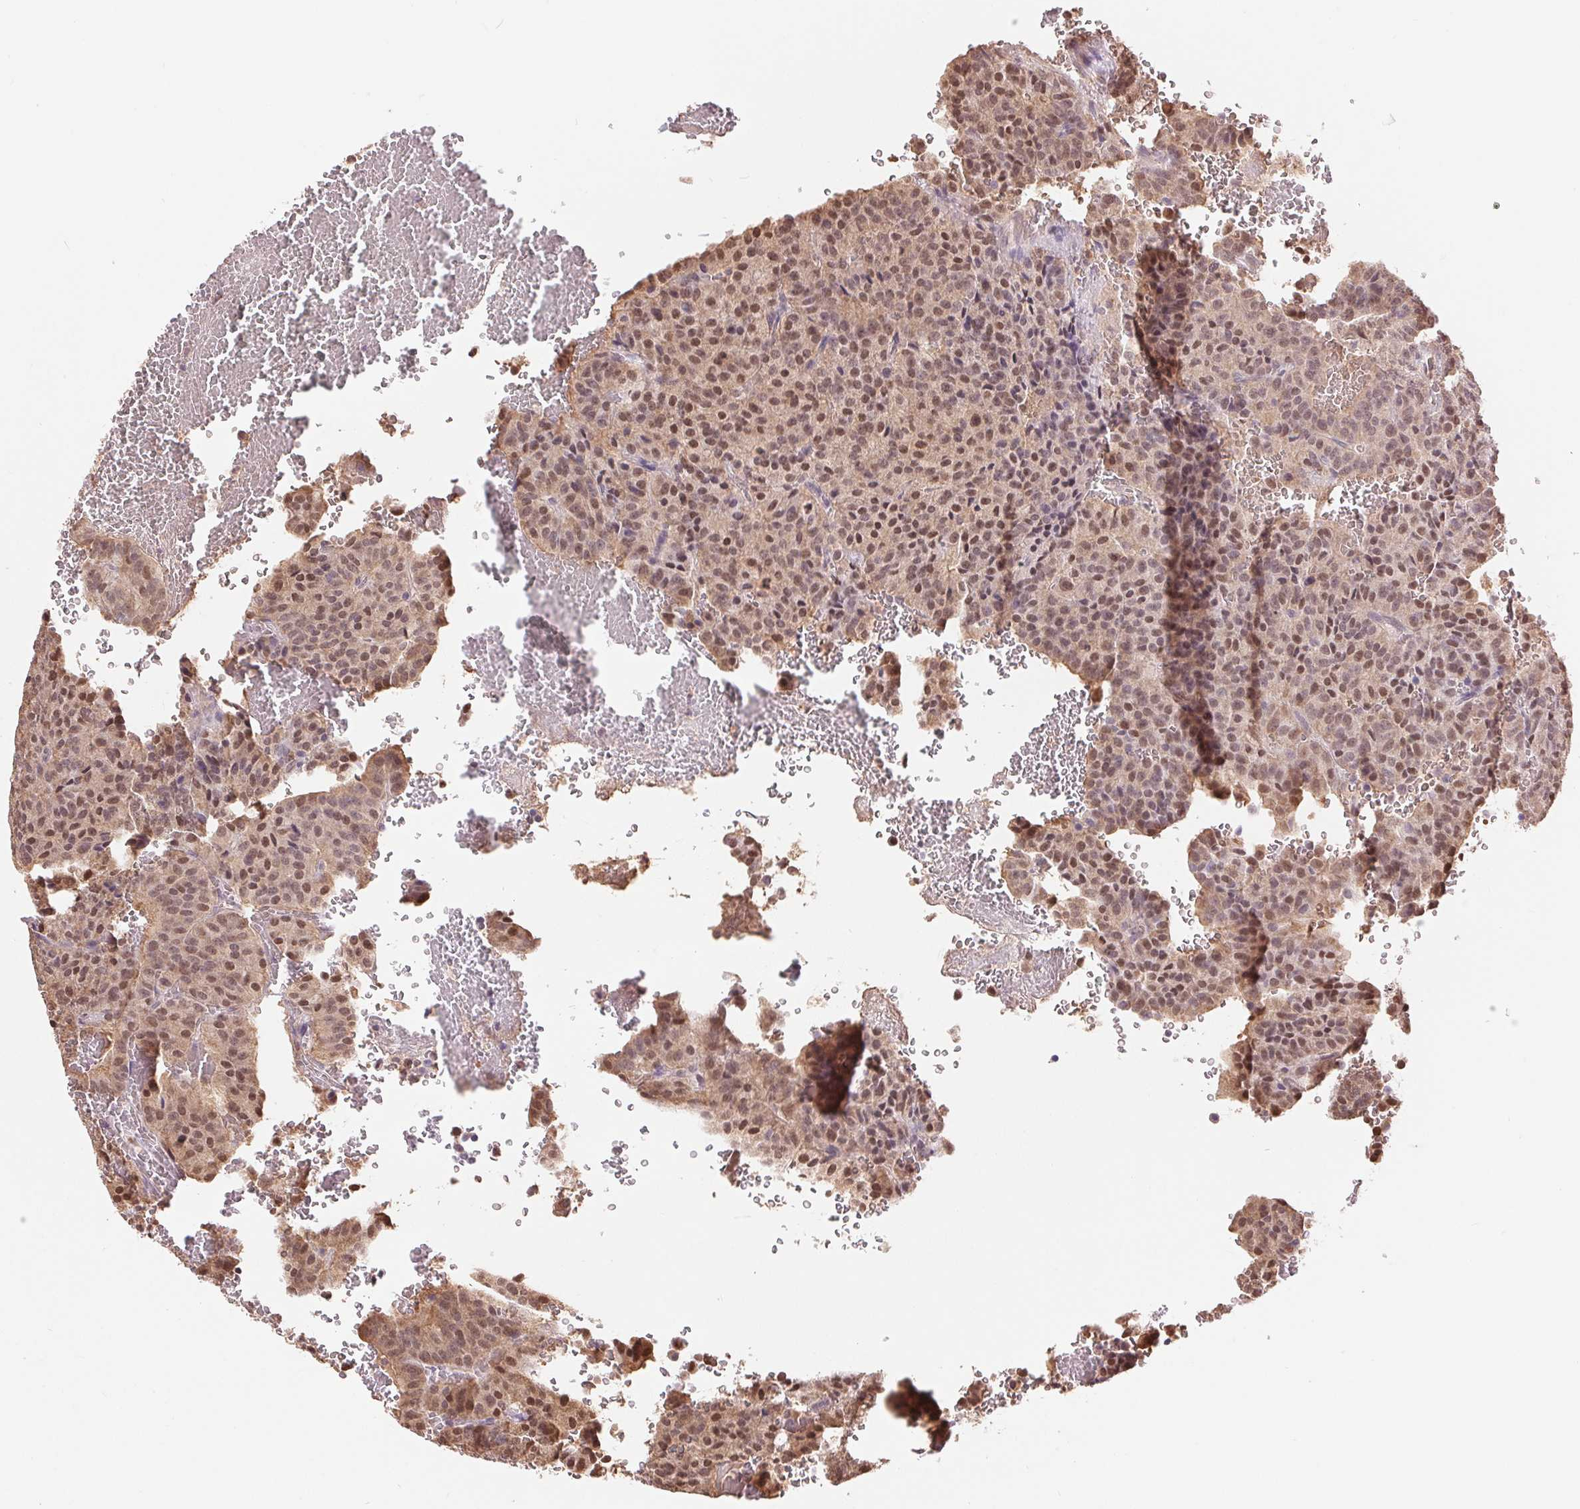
{"staining": {"intensity": "moderate", "quantity": ">75%", "location": "nuclear"}, "tissue": "carcinoid", "cell_type": "Tumor cells", "image_type": "cancer", "snomed": [{"axis": "morphology", "description": "Carcinoid, malignant, NOS"}, {"axis": "topography", "description": "Lung"}], "caption": "Carcinoid stained with DAB immunohistochemistry (IHC) exhibits medium levels of moderate nuclear staining in approximately >75% of tumor cells. (Brightfield microscopy of DAB IHC at high magnification).", "gene": "TMEM273", "patient": {"sex": "male", "age": 70}}